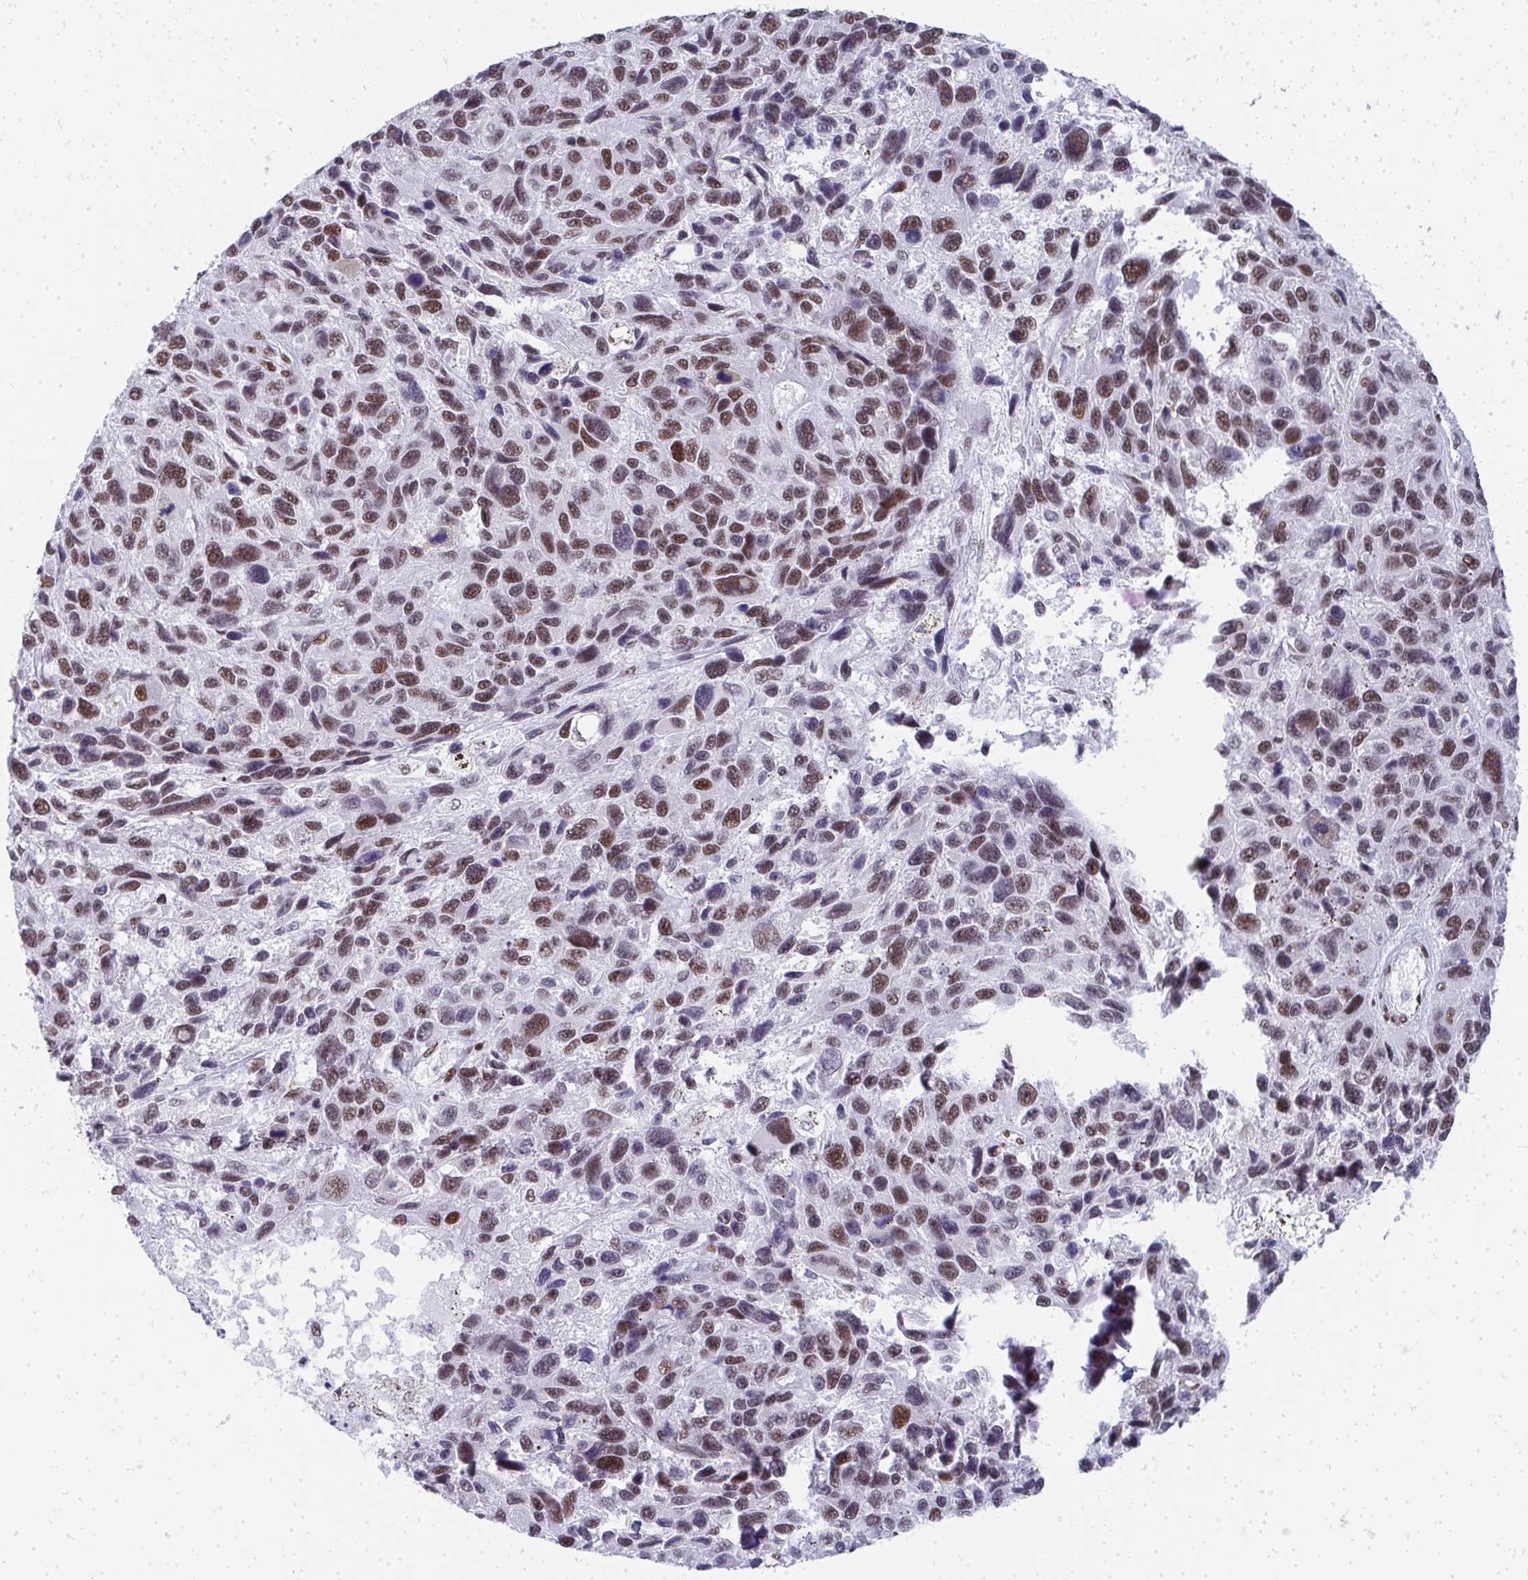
{"staining": {"intensity": "moderate", "quantity": ">75%", "location": "nuclear"}, "tissue": "melanoma", "cell_type": "Tumor cells", "image_type": "cancer", "snomed": [{"axis": "morphology", "description": "Malignant melanoma, NOS"}, {"axis": "topography", "description": "Skin"}], "caption": "This histopathology image displays immunohistochemistry staining of human melanoma, with medium moderate nuclear expression in approximately >75% of tumor cells.", "gene": "CREBBP", "patient": {"sex": "male", "age": 53}}